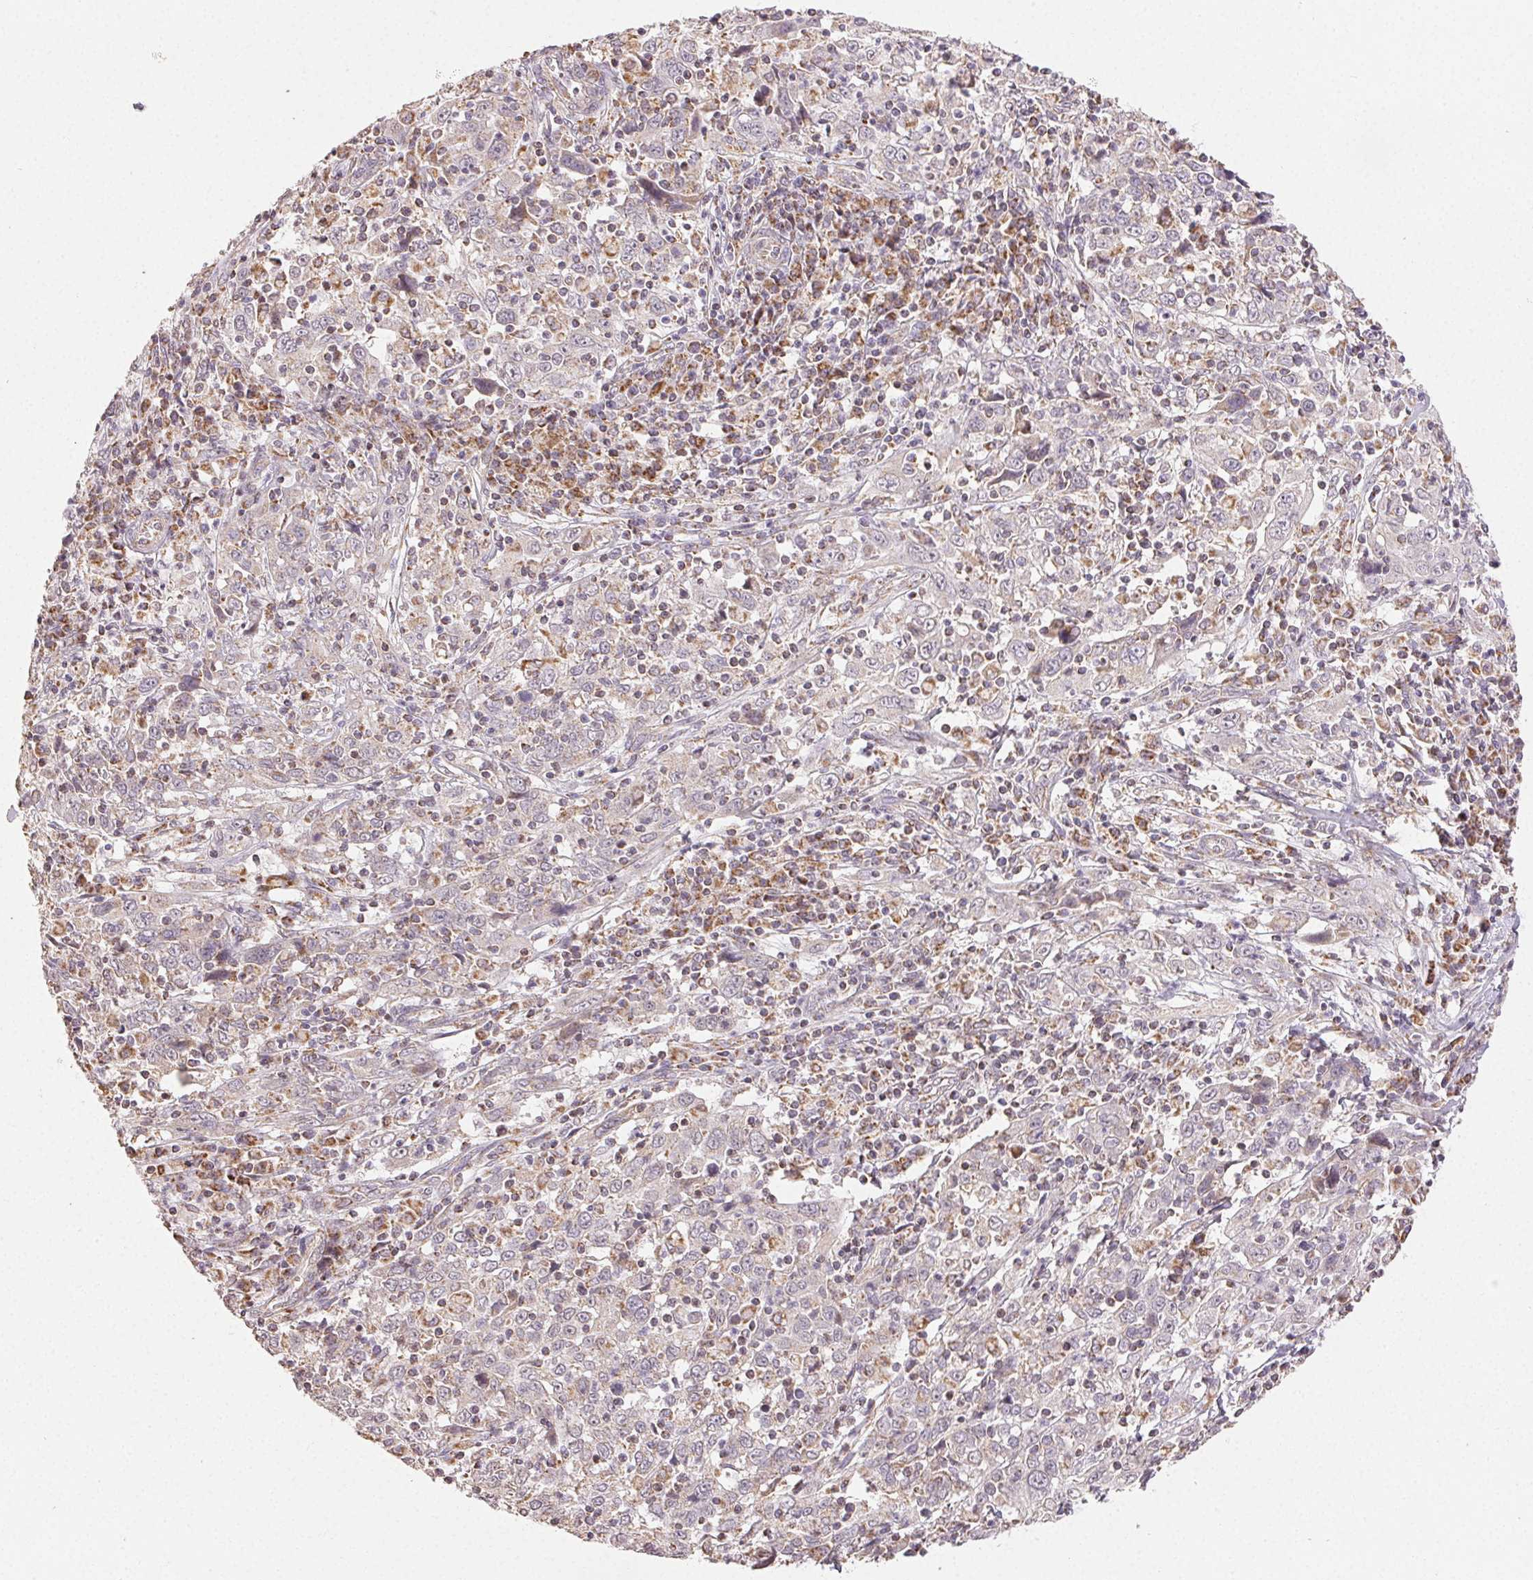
{"staining": {"intensity": "negative", "quantity": "none", "location": "none"}, "tissue": "cervical cancer", "cell_type": "Tumor cells", "image_type": "cancer", "snomed": [{"axis": "morphology", "description": "Squamous cell carcinoma, NOS"}, {"axis": "topography", "description": "Cervix"}], "caption": "Immunohistochemistry histopathology image of human cervical cancer stained for a protein (brown), which displays no expression in tumor cells.", "gene": "CLASP1", "patient": {"sex": "female", "age": 46}}